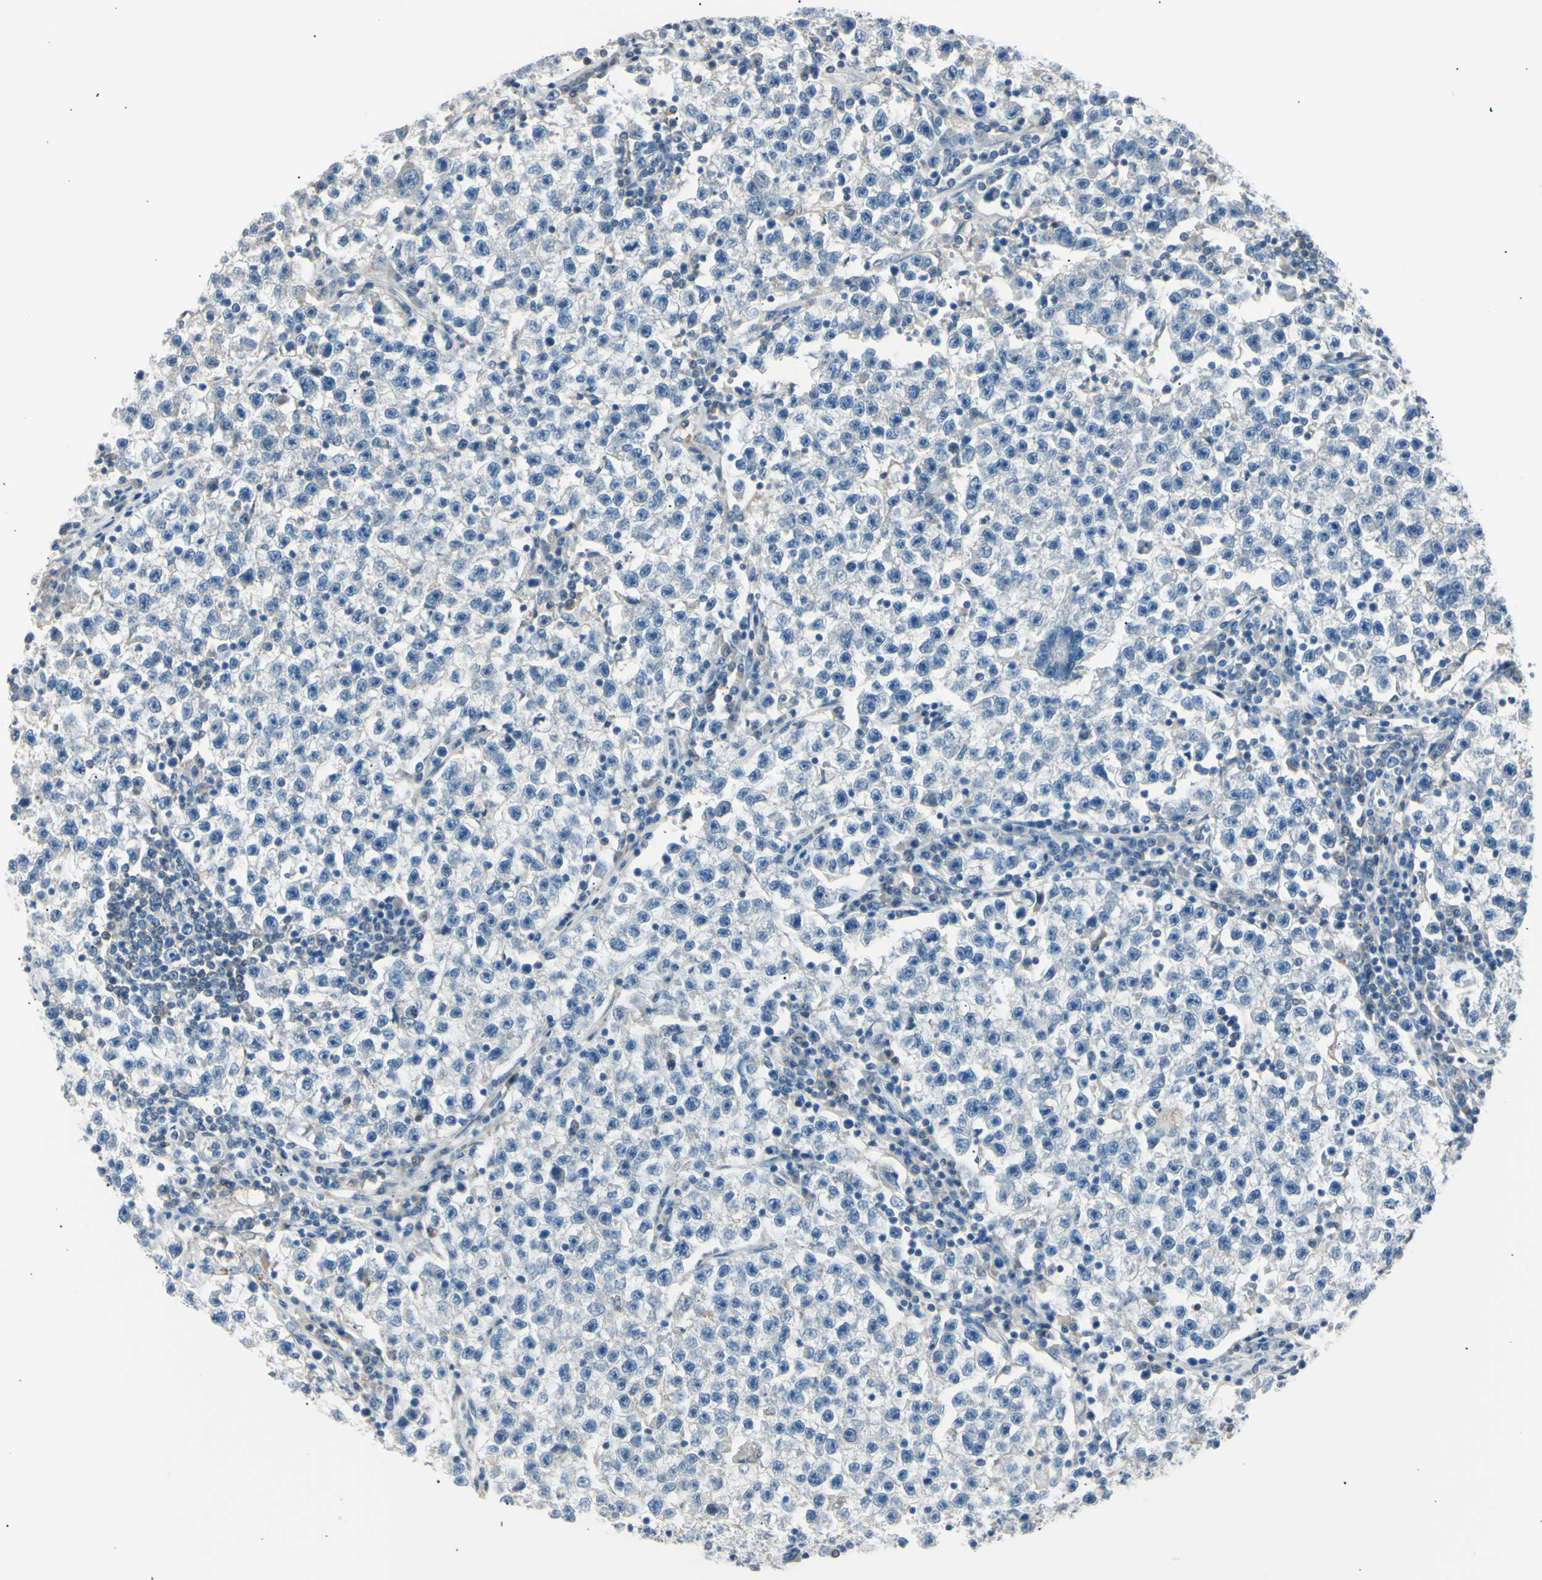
{"staining": {"intensity": "negative", "quantity": "none", "location": "none"}, "tissue": "testis cancer", "cell_type": "Tumor cells", "image_type": "cancer", "snomed": [{"axis": "morphology", "description": "Seminoma, NOS"}, {"axis": "topography", "description": "Testis"}], "caption": "Human seminoma (testis) stained for a protein using IHC demonstrates no expression in tumor cells.", "gene": "LHPP", "patient": {"sex": "male", "age": 22}}